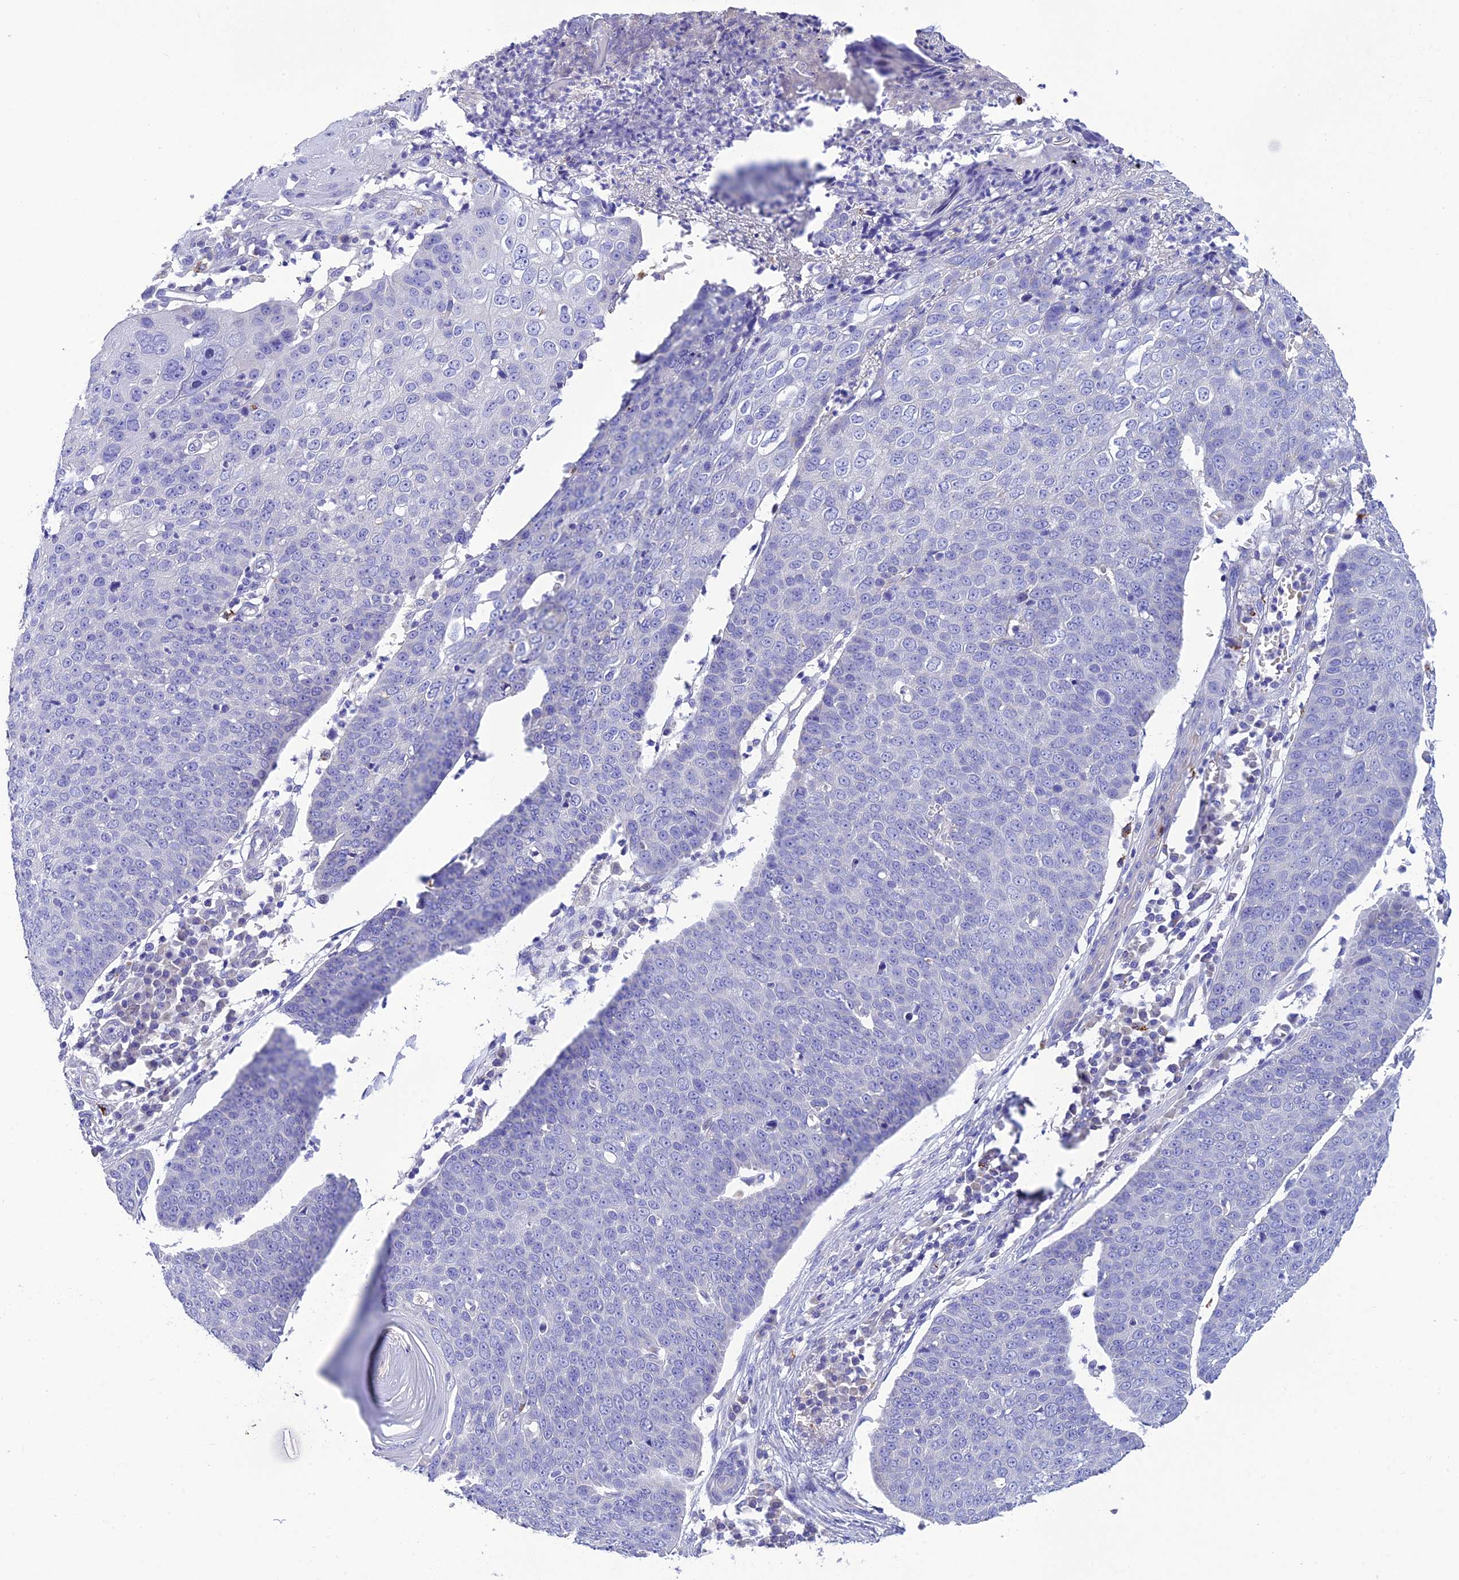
{"staining": {"intensity": "negative", "quantity": "none", "location": "none"}, "tissue": "skin cancer", "cell_type": "Tumor cells", "image_type": "cancer", "snomed": [{"axis": "morphology", "description": "Squamous cell carcinoma, NOS"}, {"axis": "topography", "description": "Skin"}], "caption": "An immunohistochemistry histopathology image of squamous cell carcinoma (skin) is shown. There is no staining in tumor cells of squamous cell carcinoma (skin).", "gene": "MS4A5", "patient": {"sex": "male", "age": 71}}